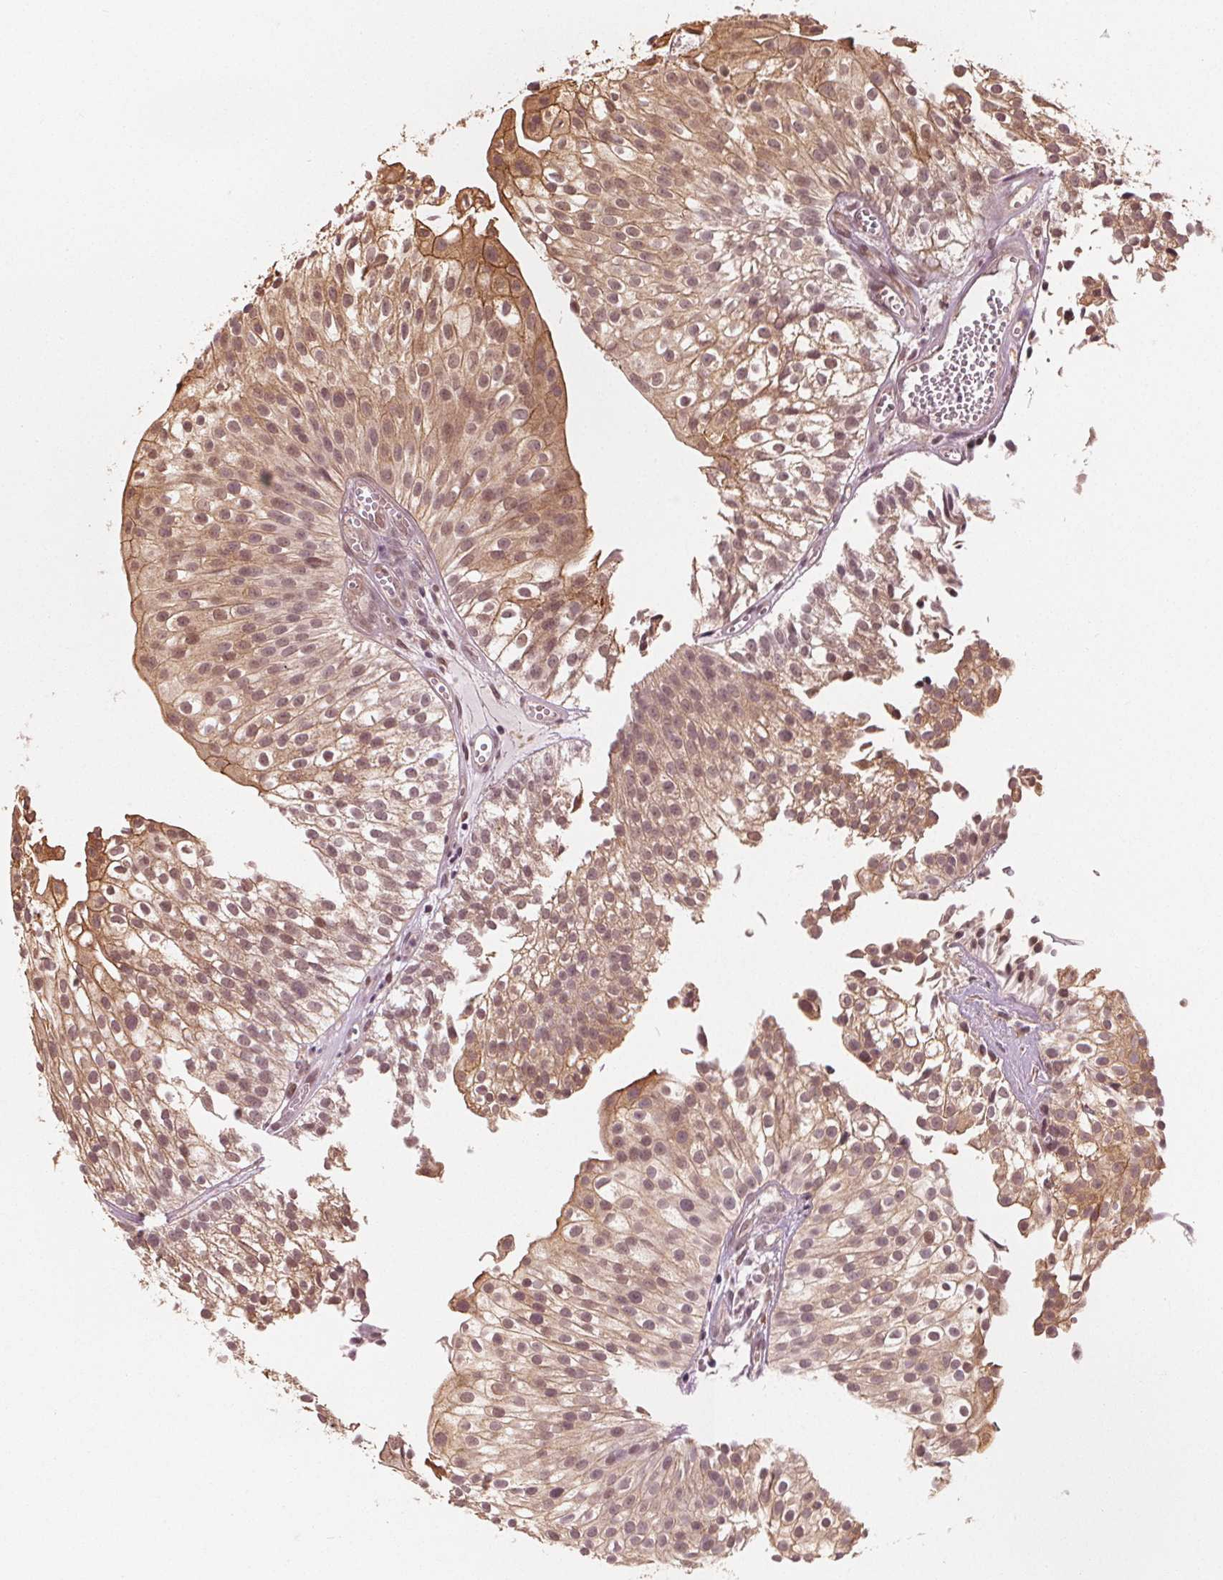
{"staining": {"intensity": "moderate", "quantity": ">75%", "location": "cytoplasmic/membranous,nuclear"}, "tissue": "urothelial cancer", "cell_type": "Tumor cells", "image_type": "cancer", "snomed": [{"axis": "morphology", "description": "Urothelial carcinoma, Low grade"}, {"axis": "topography", "description": "Urinary bladder"}], "caption": "Immunohistochemistry (IHC) histopathology image of neoplastic tissue: human urothelial carcinoma (low-grade) stained using IHC reveals medium levels of moderate protein expression localized specifically in the cytoplasmic/membranous and nuclear of tumor cells, appearing as a cytoplasmic/membranous and nuclear brown color.", "gene": "CLBA1", "patient": {"sex": "male", "age": 70}}